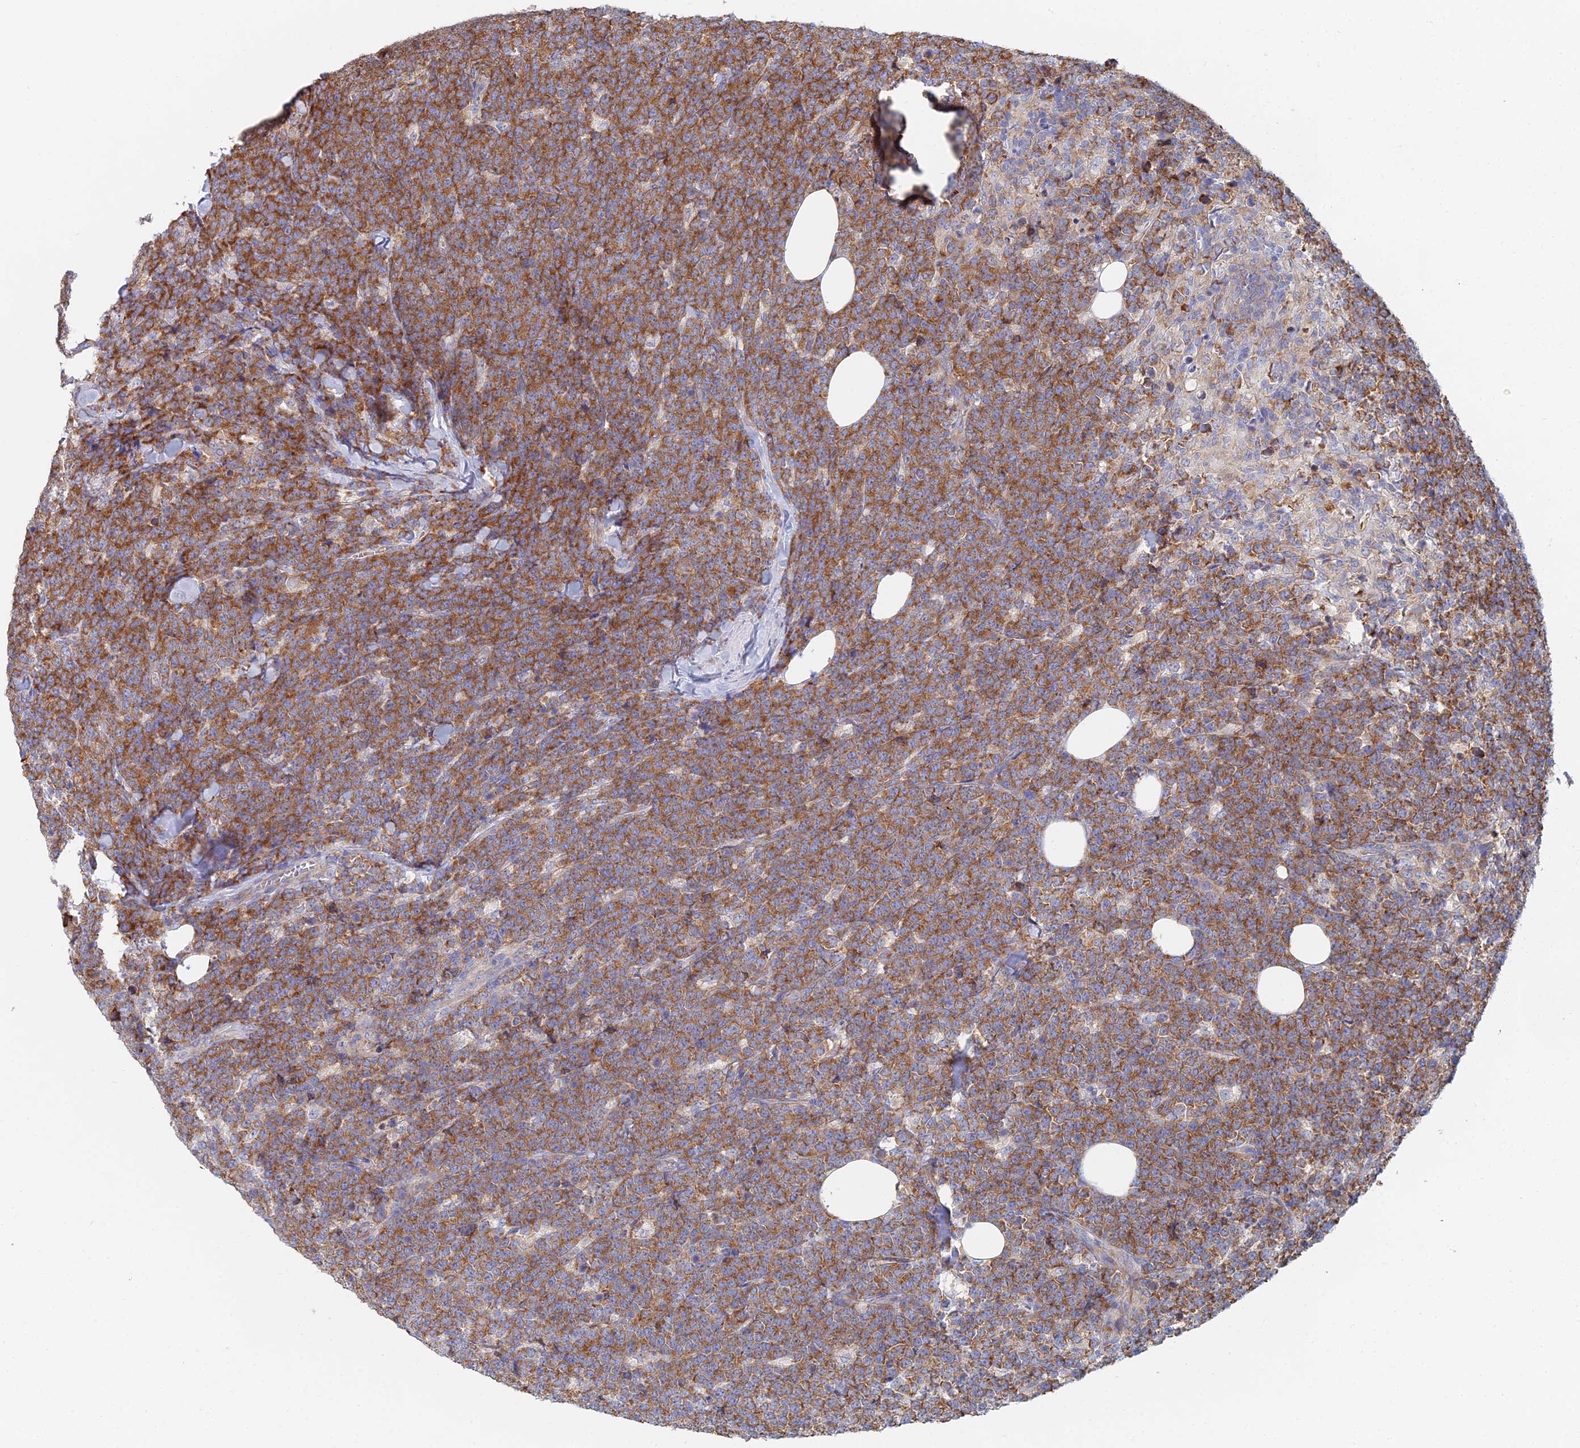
{"staining": {"intensity": "strong", "quantity": ">75%", "location": "cytoplasmic/membranous"}, "tissue": "lymphoma", "cell_type": "Tumor cells", "image_type": "cancer", "snomed": [{"axis": "morphology", "description": "Malignant lymphoma, non-Hodgkin's type, High grade"}, {"axis": "topography", "description": "Small intestine"}], "caption": "A photomicrograph of lymphoma stained for a protein exhibits strong cytoplasmic/membranous brown staining in tumor cells.", "gene": "ELOF1", "patient": {"sex": "male", "age": 8}}